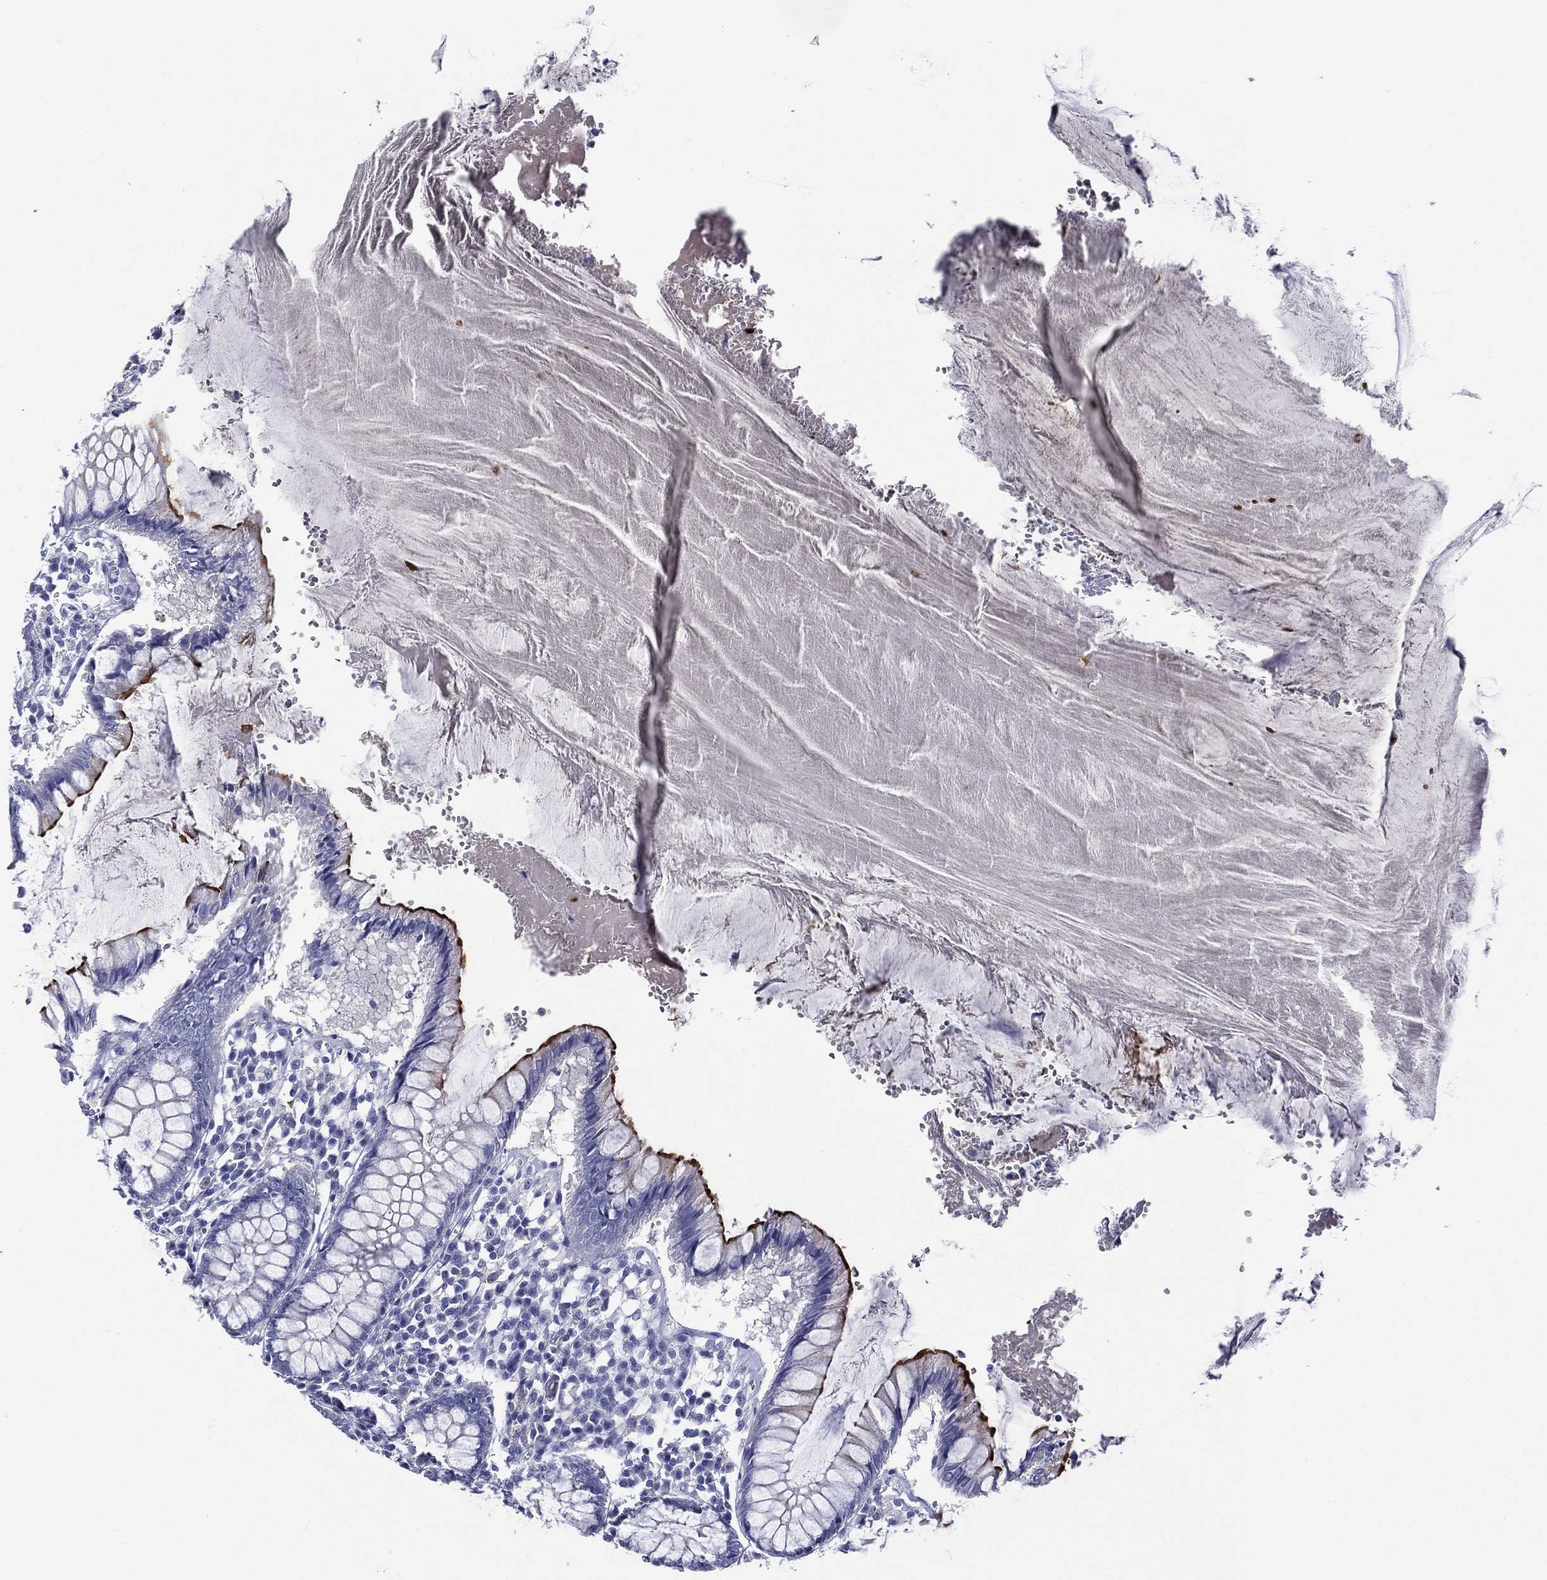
{"staining": {"intensity": "negative", "quantity": "none", "location": "none"}, "tissue": "colon", "cell_type": "Endothelial cells", "image_type": "normal", "snomed": [{"axis": "morphology", "description": "Normal tissue, NOS"}, {"axis": "topography", "description": "Colon"}], "caption": "Immunohistochemical staining of normal human colon shows no significant expression in endothelial cells. Brightfield microscopy of IHC stained with DAB (3,3'-diaminobenzidine) (brown) and hematoxylin (blue), captured at high magnification.", "gene": "ACE2", "patient": {"sex": "male", "age": 65}}